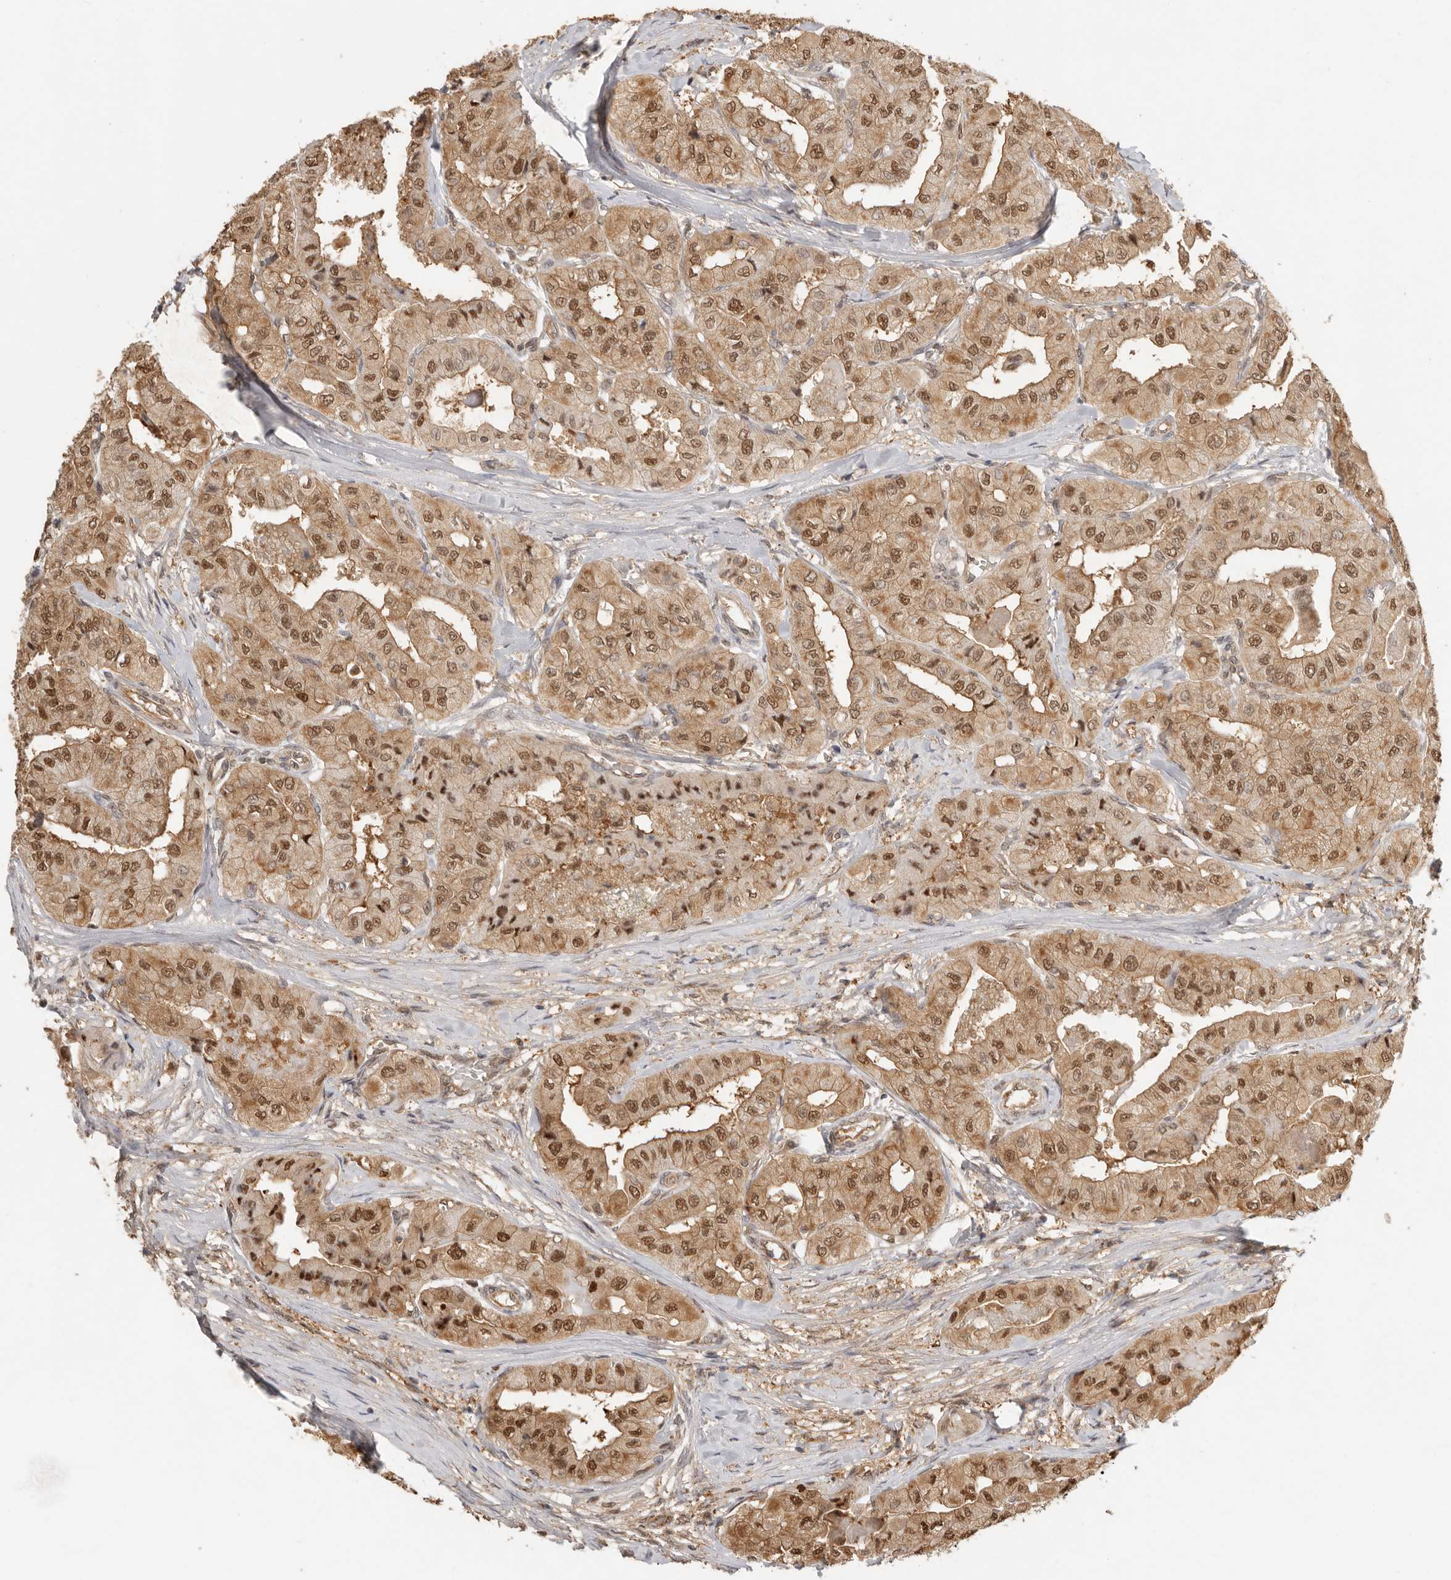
{"staining": {"intensity": "strong", "quantity": ">75%", "location": "cytoplasmic/membranous,nuclear"}, "tissue": "thyroid cancer", "cell_type": "Tumor cells", "image_type": "cancer", "snomed": [{"axis": "morphology", "description": "Papillary adenocarcinoma, NOS"}, {"axis": "topography", "description": "Thyroid gland"}], "caption": "Strong cytoplasmic/membranous and nuclear staining is present in approximately >75% of tumor cells in thyroid cancer (papillary adenocarcinoma).", "gene": "PSMA5", "patient": {"sex": "female", "age": 59}}